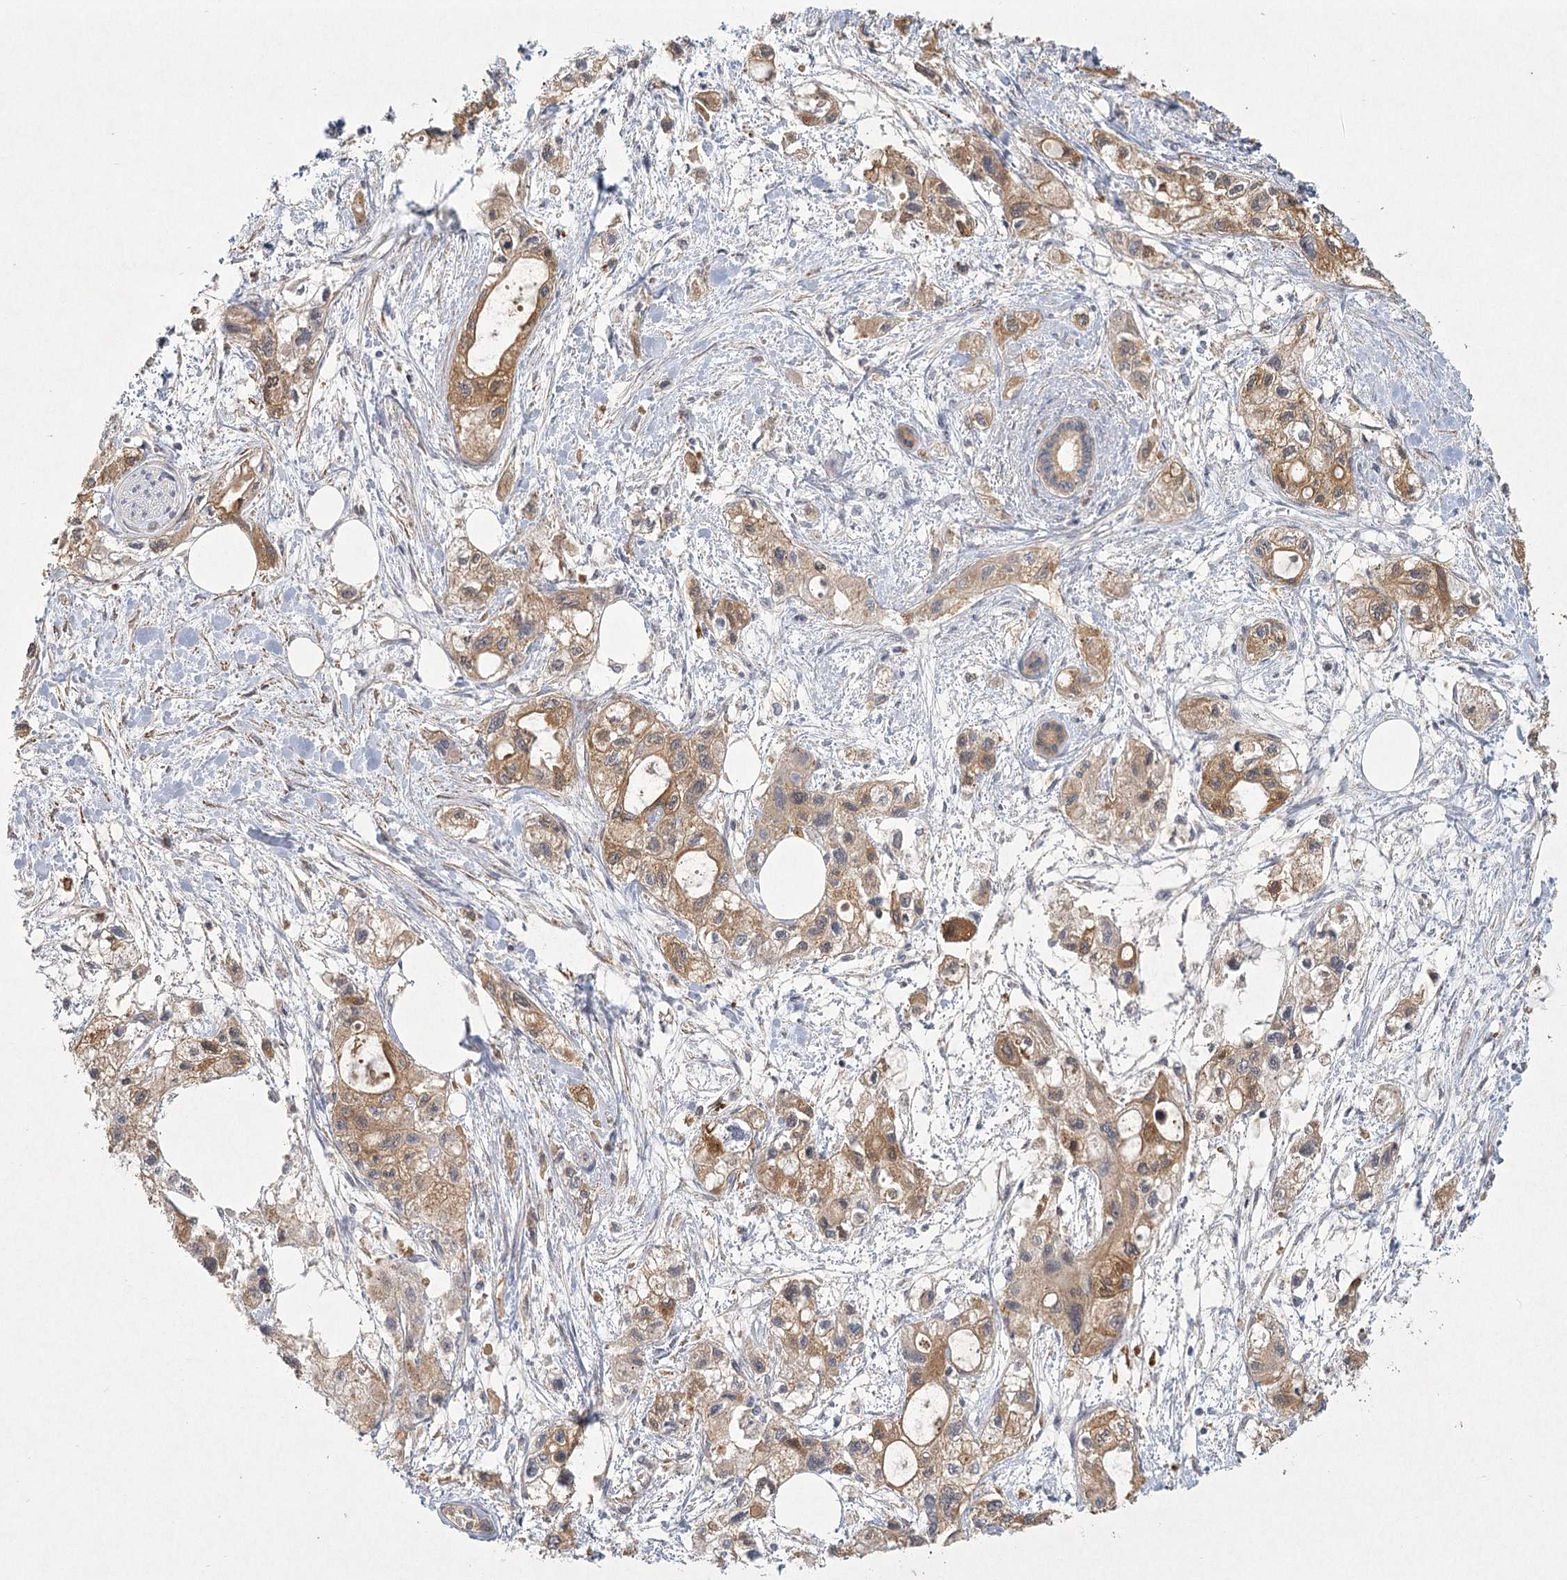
{"staining": {"intensity": "moderate", "quantity": ">75%", "location": "cytoplasmic/membranous"}, "tissue": "pancreatic cancer", "cell_type": "Tumor cells", "image_type": "cancer", "snomed": [{"axis": "morphology", "description": "Adenocarcinoma, NOS"}, {"axis": "topography", "description": "Pancreas"}], "caption": "High-magnification brightfield microscopy of adenocarcinoma (pancreatic) stained with DAB (brown) and counterstained with hematoxylin (blue). tumor cells exhibit moderate cytoplasmic/membranous expression is identified in about>75% of cells. (IHC, brightfield microscopy, high magnification).", "gene": "INPP4B", "patient": {"sex": "male", "age": 75}}